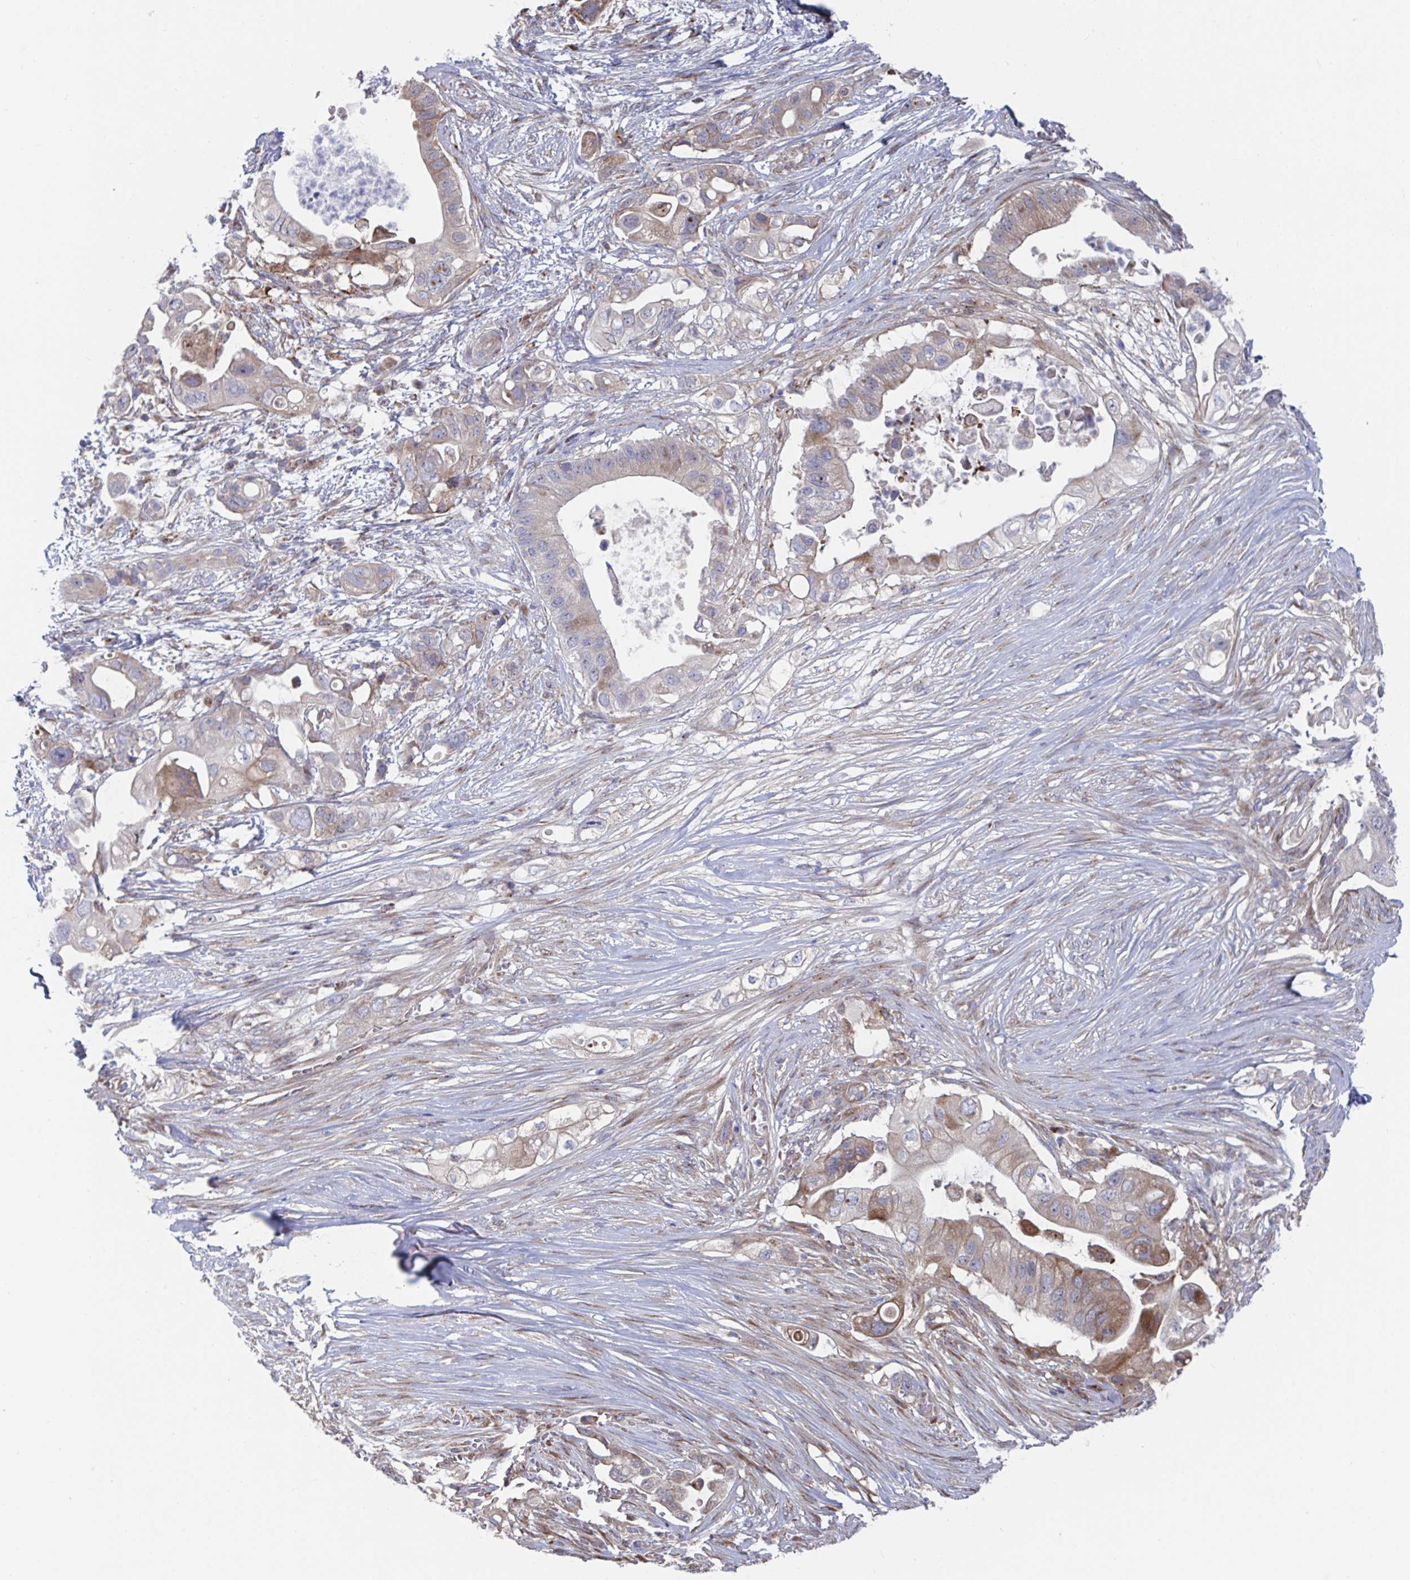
{"staining": {"intensity": "moderate", "quantity": "<25%", "location": "cytoplasmic/membranous"}, "tissue": "pancreatic cancer", "cell_type": "Tumor cells", "image_type": "cancer", "snomed": [{"axis": "morphology", "description": "Adenocarcinoma, NOS"}, {"axis": "topography", "description": "Pancreas"}], "caption": "Pancreatic cancer (adenocarcinoma) stained with DAB (3,3'-diaminobenzidine) immunohistochemistry shows low levels of moderate cytoplasmic/membranous positivity in approximately <25% of tumor cells. The protein of interest is stained brown, and the nuclei are stained in blue (DAB (3,3'-diaminobenzidine) IHC with brightfield microscopy, high magnification).", "gene": "FJX1", "patient": {"sex": "female", "age": 72}}